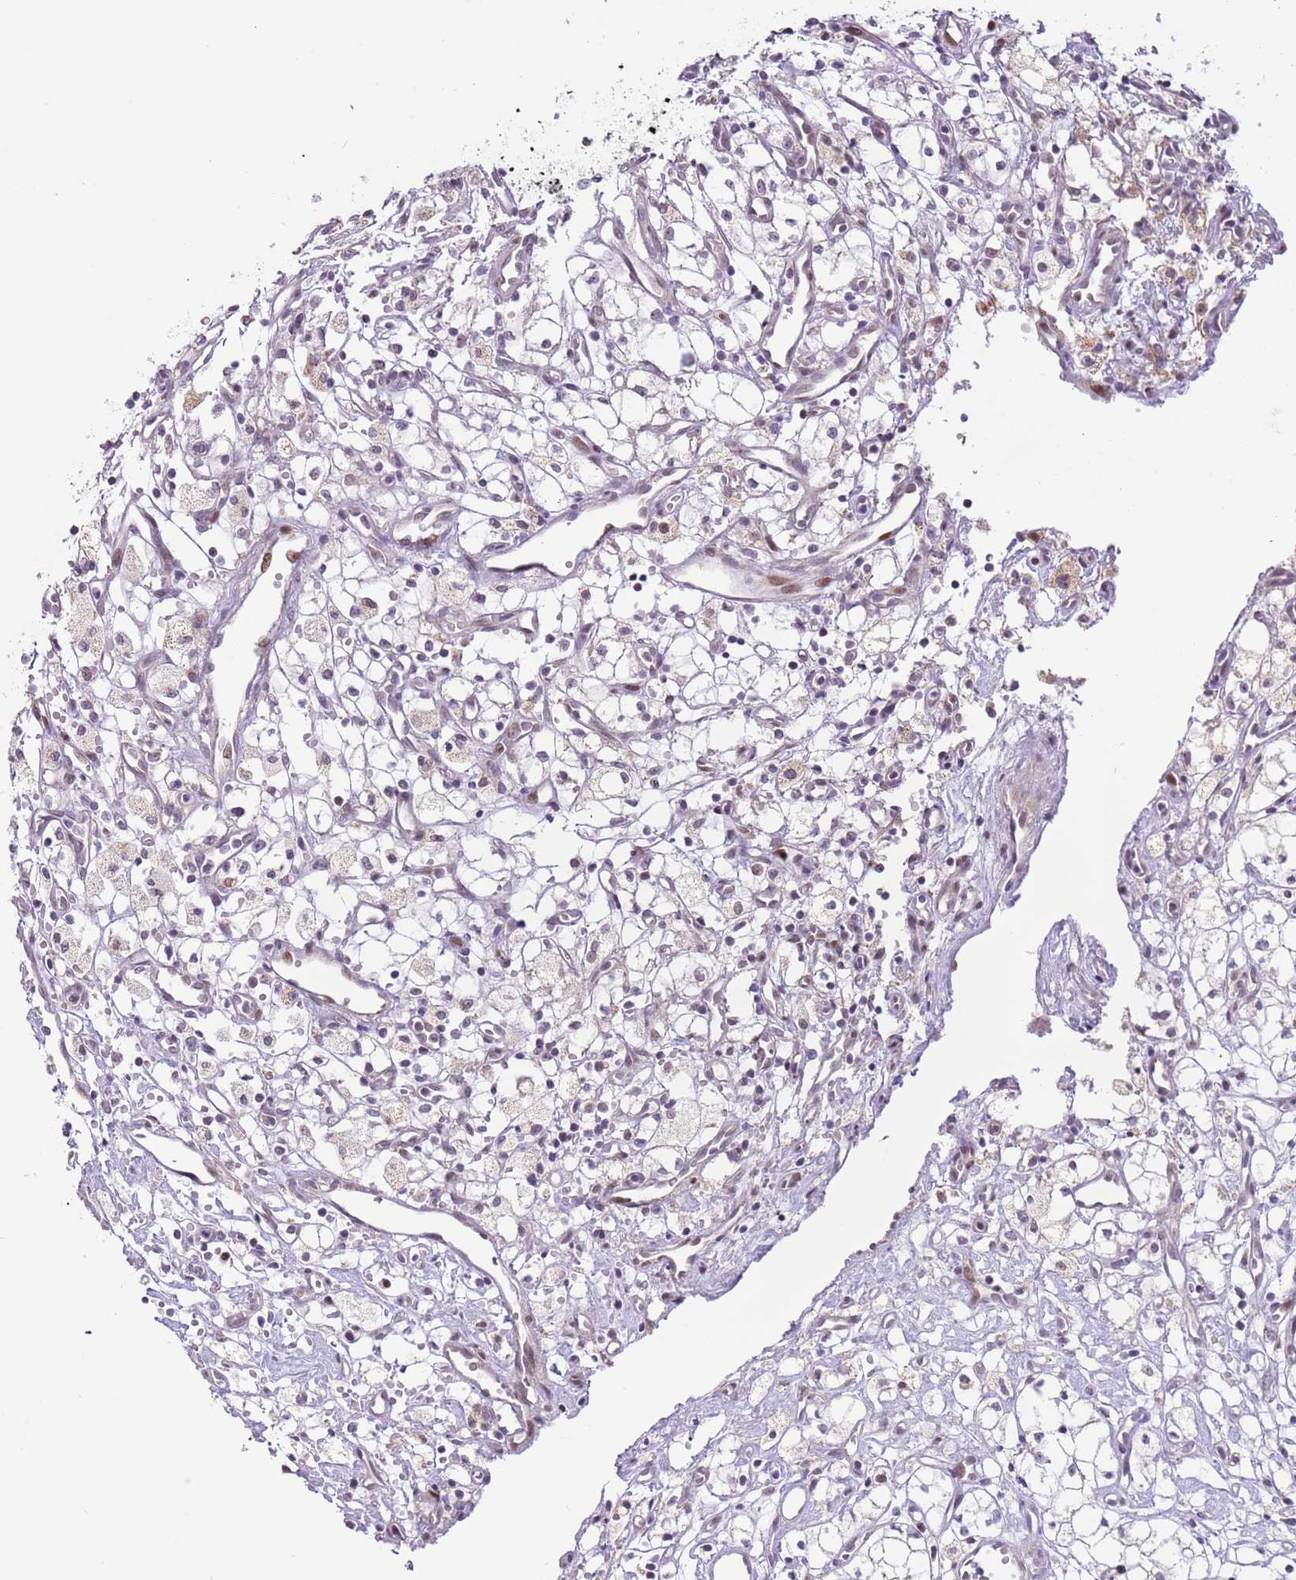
{"staining": {"intensity": "negative", "quantity": "none", "location": "none"}, "tissue": "renal cancer", "cell_type": "Tumor cells", "image_type": "cancer", "snomed": [{"axis": "morphology", "description": "Adenocarcinoma, NOS"}, {"axis": "topography", "description": "Kidney"}], "caption": "There is no significant expression in tumor cells of renal cancer.", "gene": "MLLT11", "patient": {"sex": "male", "age": 59}}